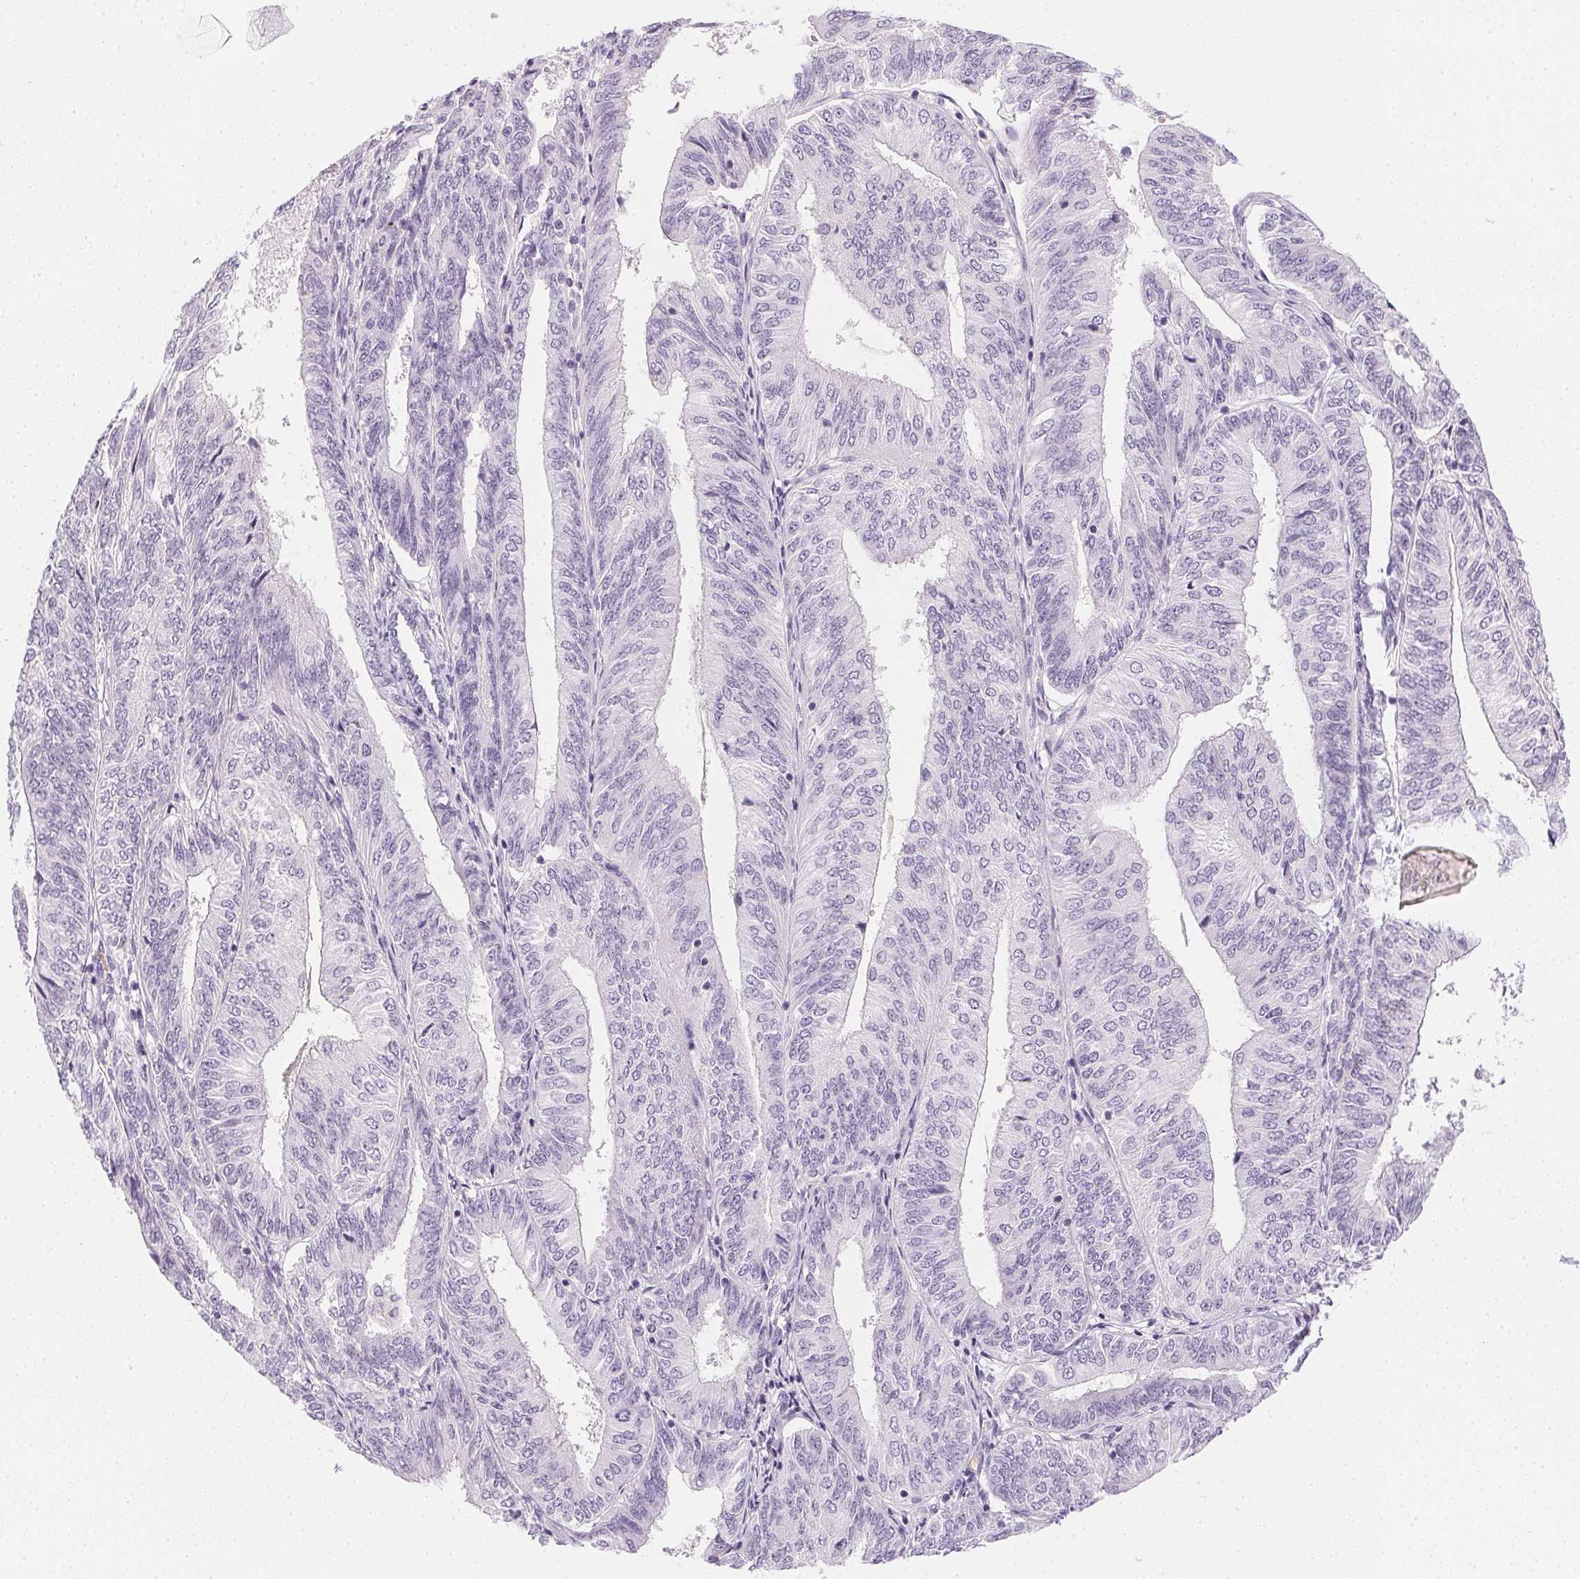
{"staining": {"intensity": "negative", "quantity": "none", "location": "none"}, "tissue": "endometrial cancer", "cell_type": "Tumor cells", "image_type": "cancer", "snomed": [{"axis": "morphology", "description": "Adenocarcinoma, NOS"}, {"axis": "topography", "description": "Endometrium"}], "caption": "Endometrial adenocarcinoma stained for a protein using immunohistochemistry (IHC) demonstrates no positivity tumor cells.", "gene": "PPY", "patient": {"sex": "female", "age": 58}}